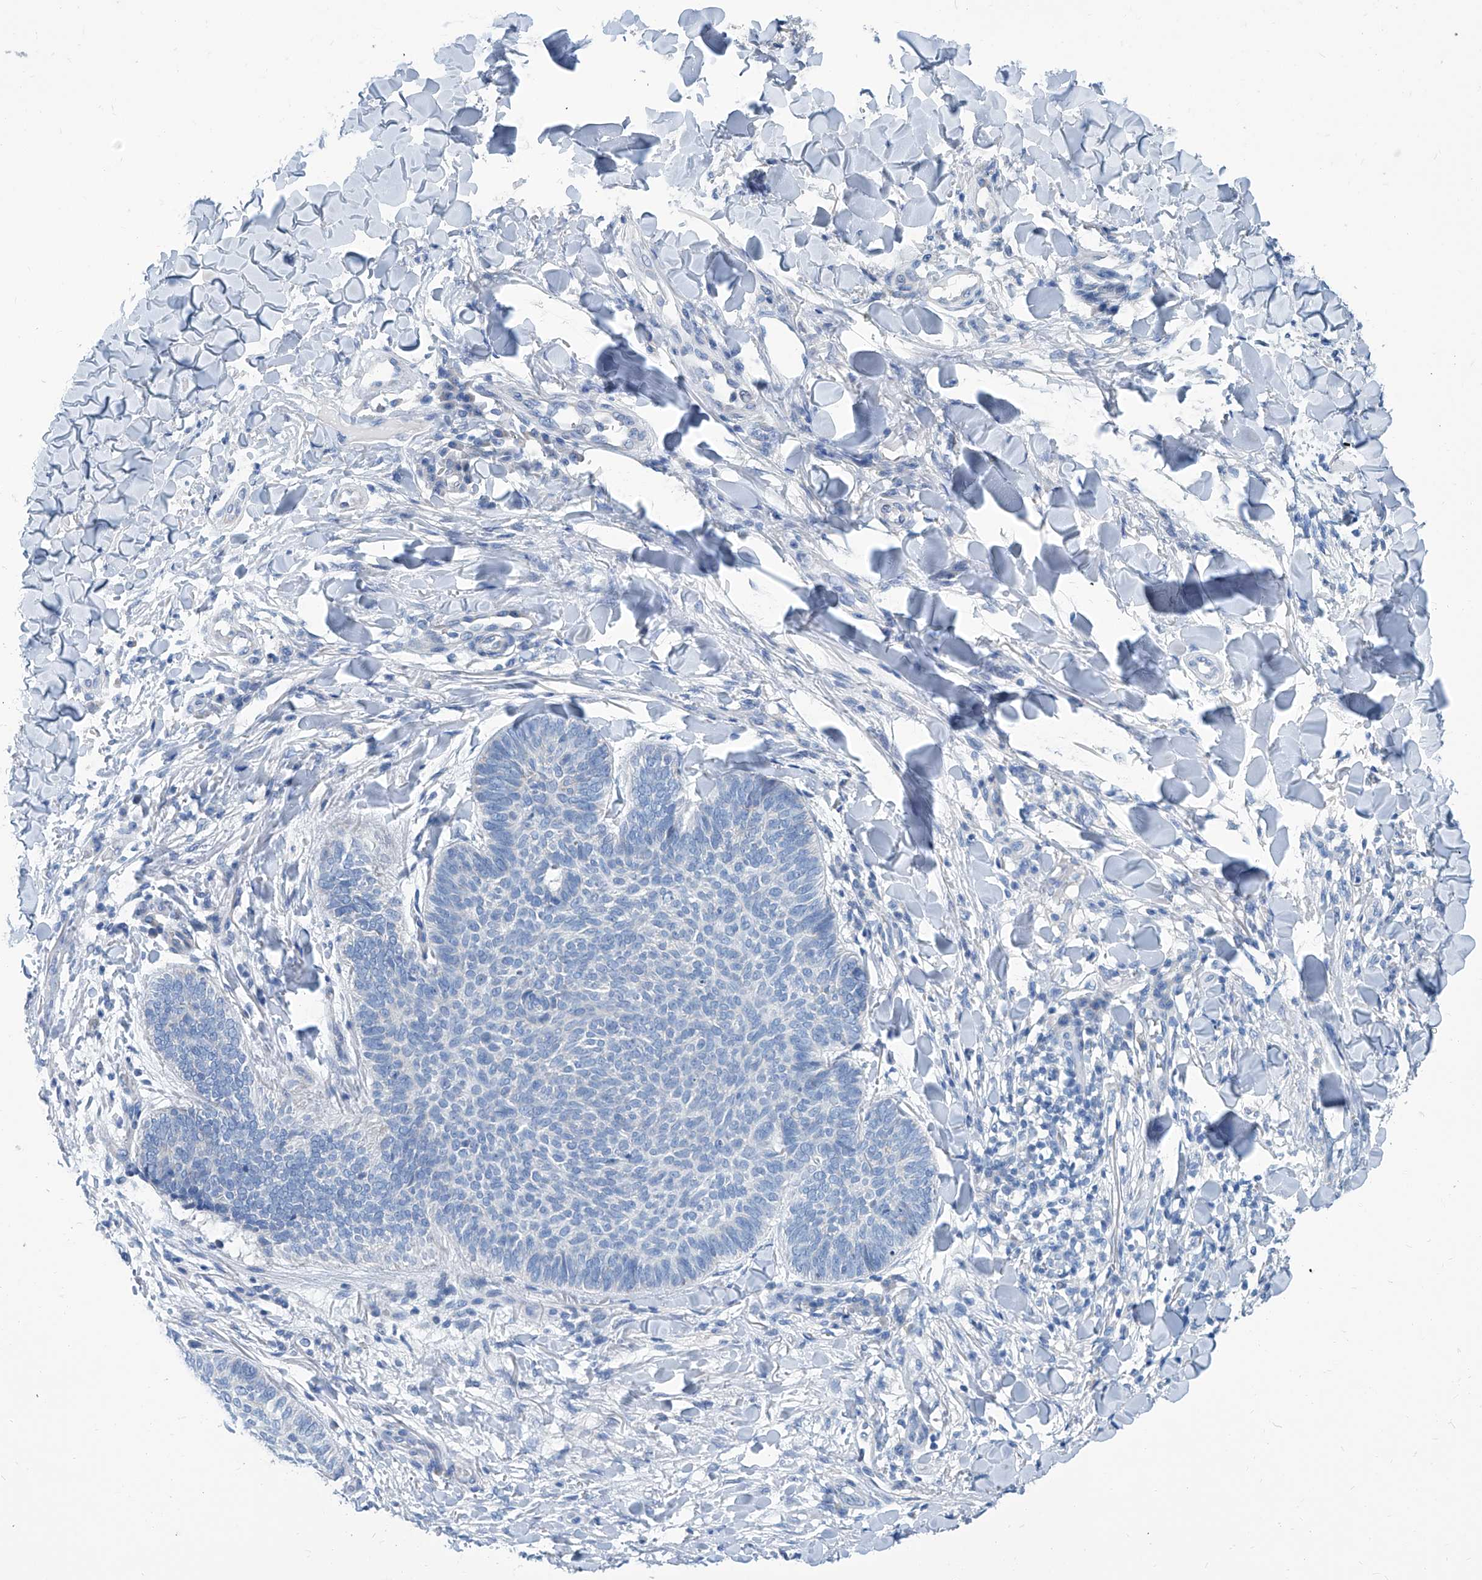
{"staining": {"intensity": "negative", "quantity": "none", "location": "none"}, "tissue": "skin cancer", "cell_type": "Tumor cells", "image_type": "cancer", "snomed": [{"axis": "morphology", "description": "Normal tissue, NOS"}, {"axis": "morphology", "description": "Basal cell carcinoma"}, {"axis": "topography", "description": "Skin"}], "caption": "Immunohistochemical staining of basal cell carcinoma (skin) reveals no significant expression in tumor cells.", "gene": "ZNF519", "patient": {"sex": "male", "age": 50}}